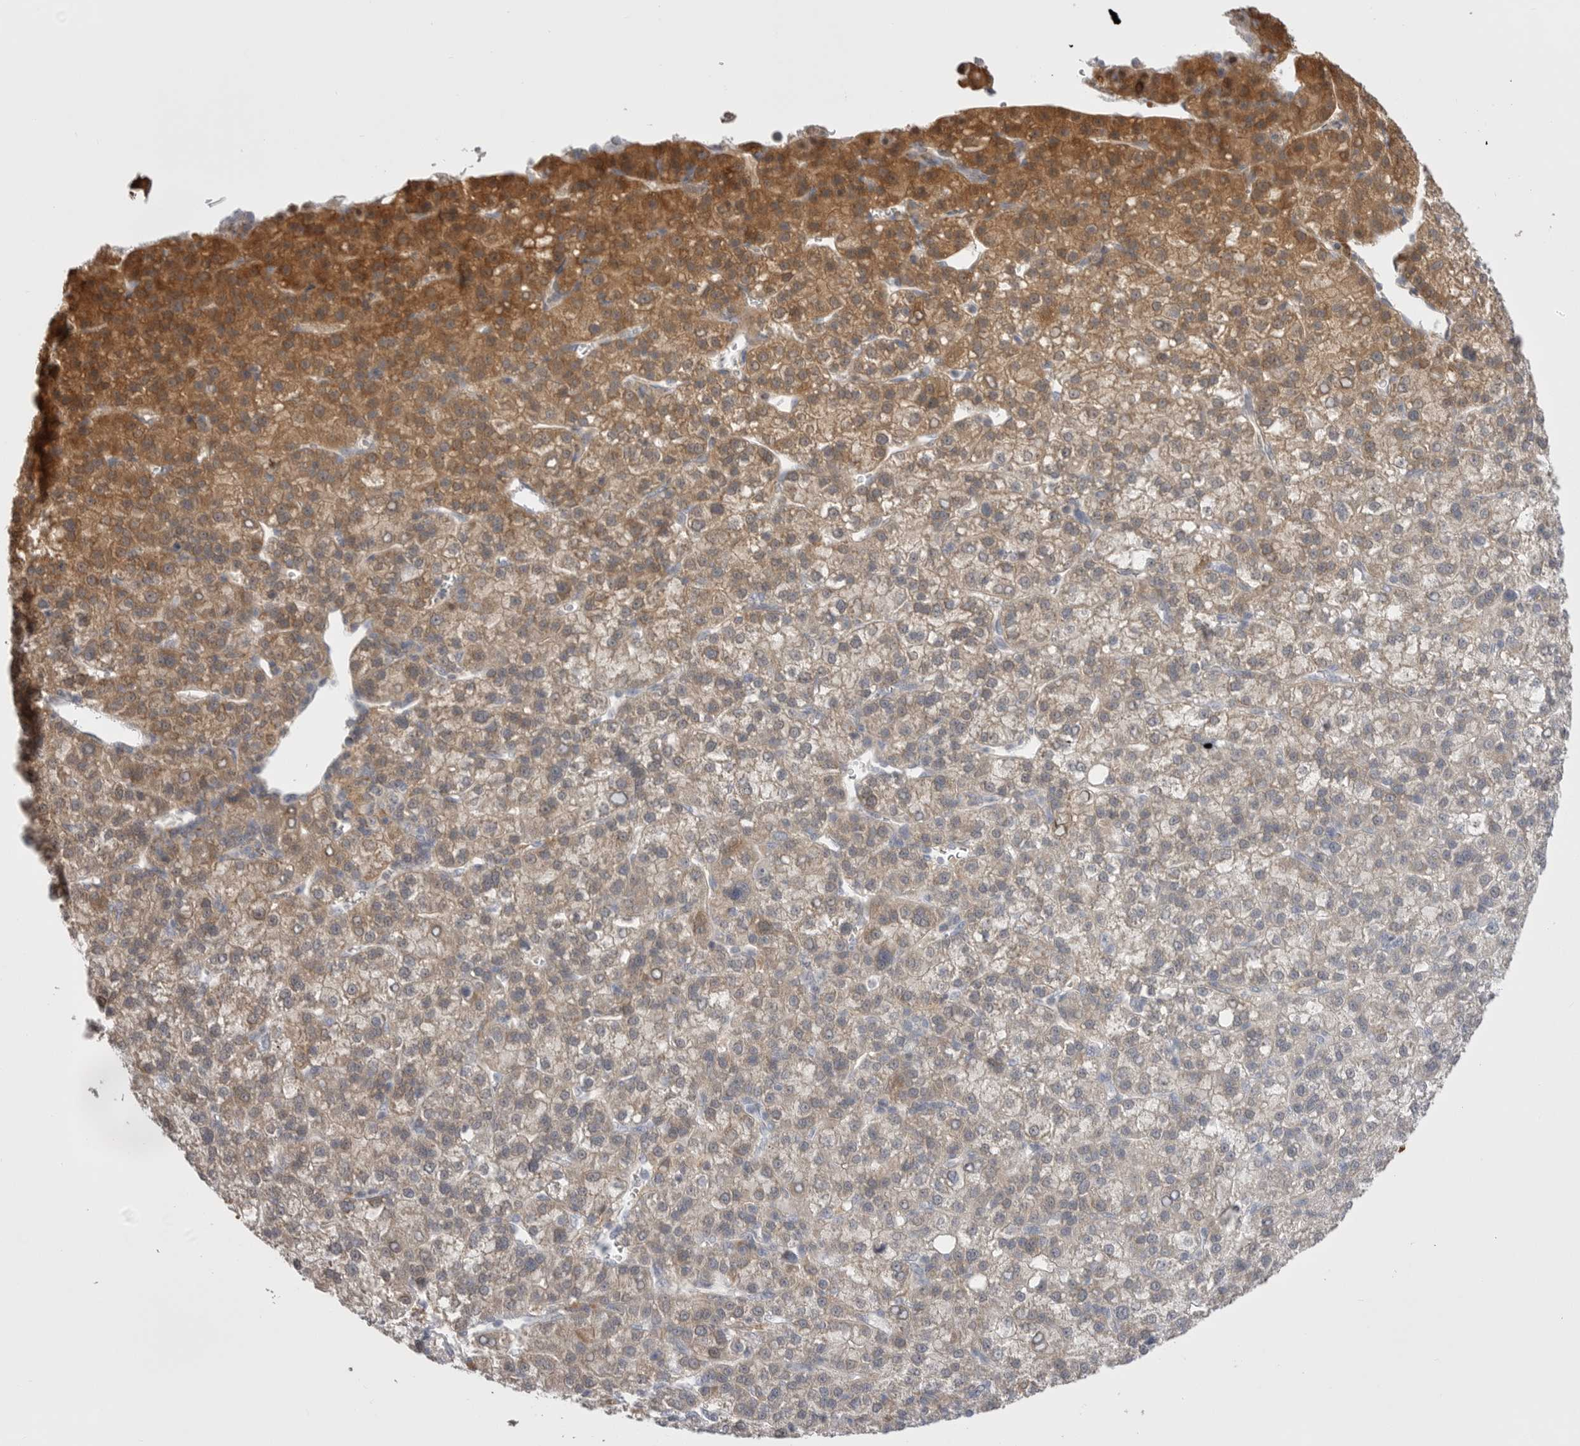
{"staining": {"intensity": "moderate", "quantity": "25%-75%", "location": "cytoplasmic/membranous"}, "tissue": "liver cancer", "cell_type": "Tumor cells", "image_type": "cancer", "snomed": [{"axis": "morphology", "description": "Carcinoma, Hepatocellular, NOS"}, {"axis": "topography", "description": "Liver"}], "caption": "A high-resolution image shows IHC staining of liver hepatocellular carcinoma, which exhibits moderate cytoplasmic/membranous staining in approximately 25%-75% of tumor cells. (brown staining indicates protein expression, while blue staining denotes nuclei).", "gene": "KYAT3", "patient": {"sex": "female", "age": 58}}